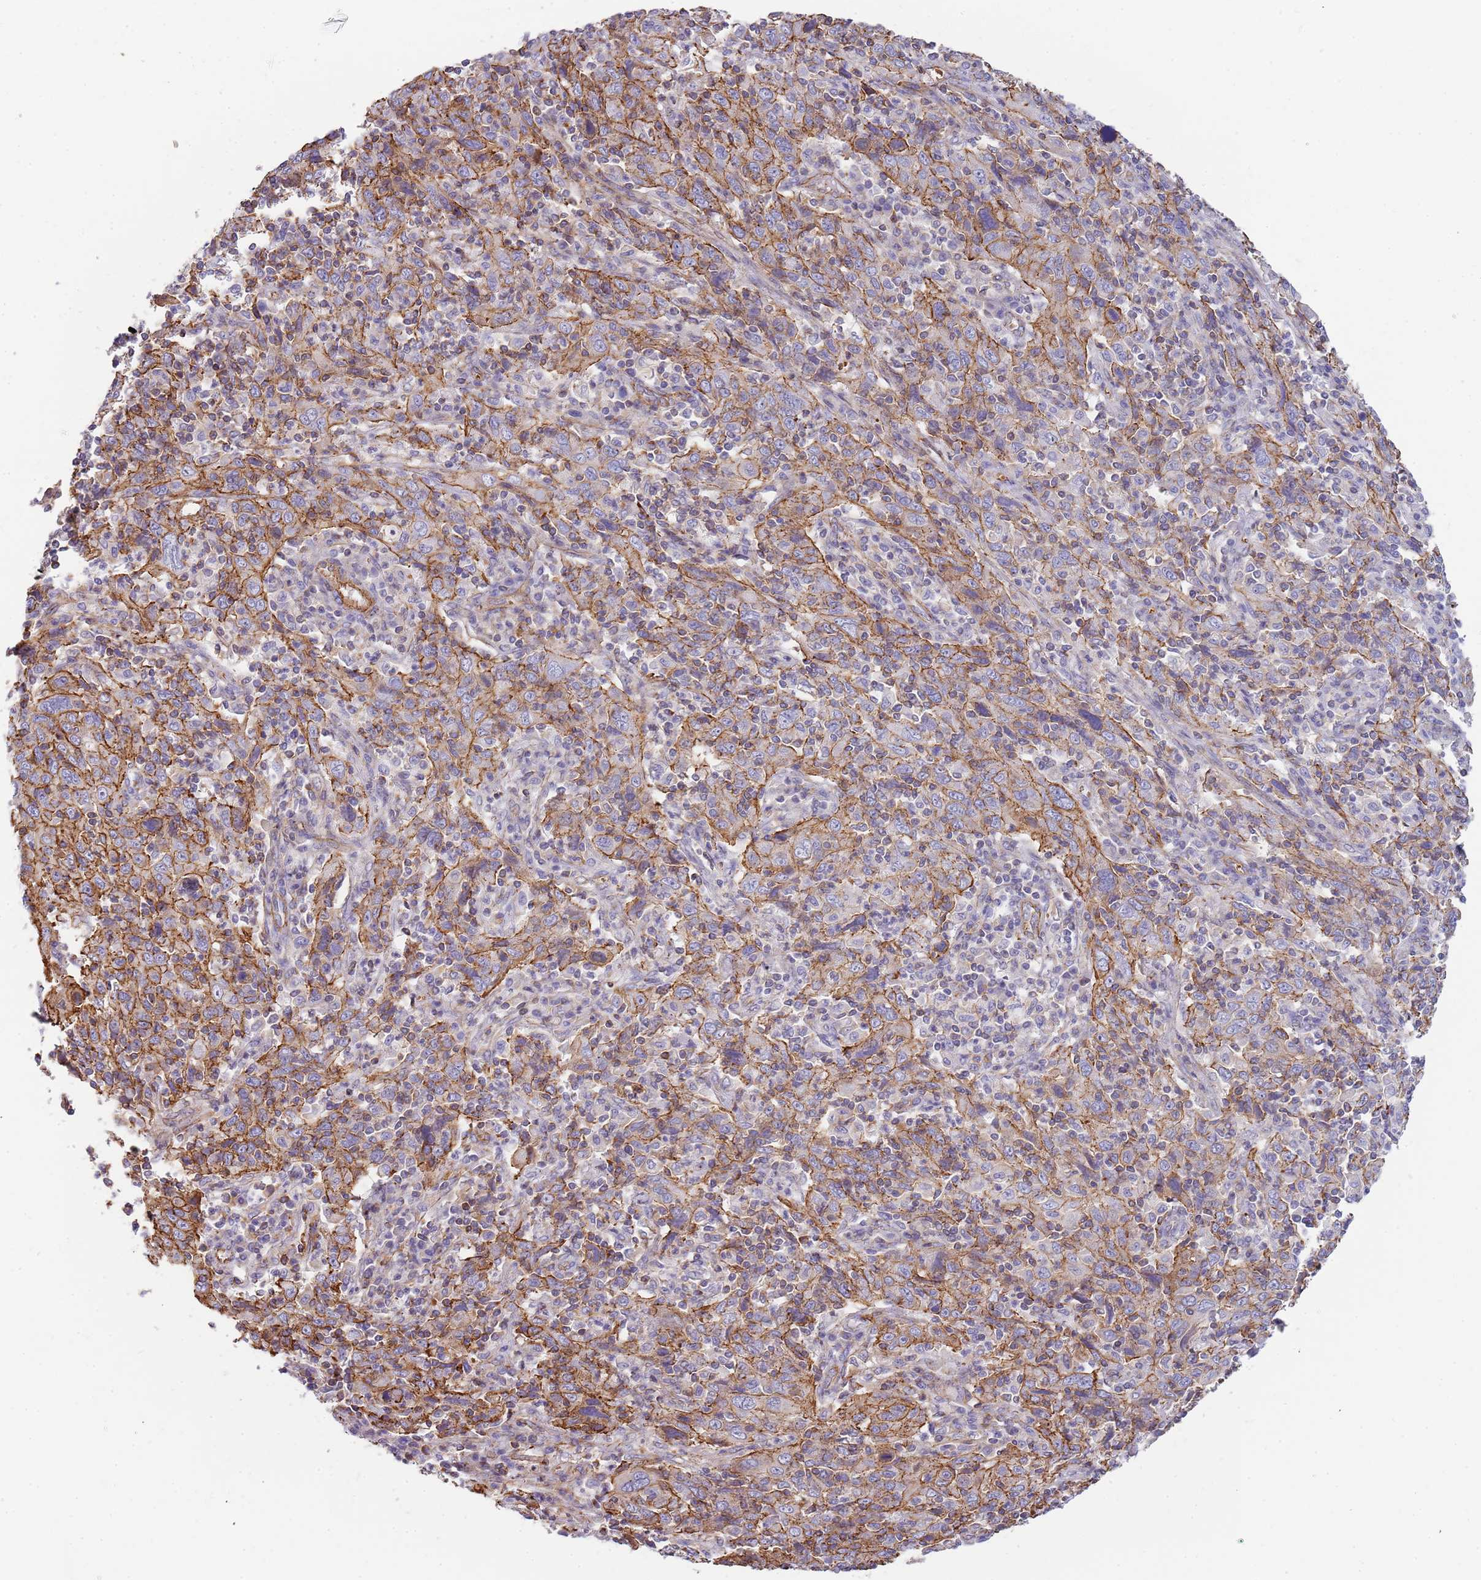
{"staining": {"intensity": "moderate", "quantity": ">75%", "location": "cytoplasmic/membranous"}, "tissue": "cervical cancer", "cell_type": "Tumor cells", "image_type": "cancer", "snomed": [{"axis": "morphology", "description": "Squamous cell carcinoma, NOS"}, {"axis": "topography", "description": "Cervix"}], "caption": "Protein positivity by IHC reveals moderate cytoplasmic/membranous staining in about >75% of tumor cells in cervical cancer. (DAB IHC with brightfield microscopy, high magnification).", "gene": "GFRAL", "patient": {"sex": "female", "age": 46}}